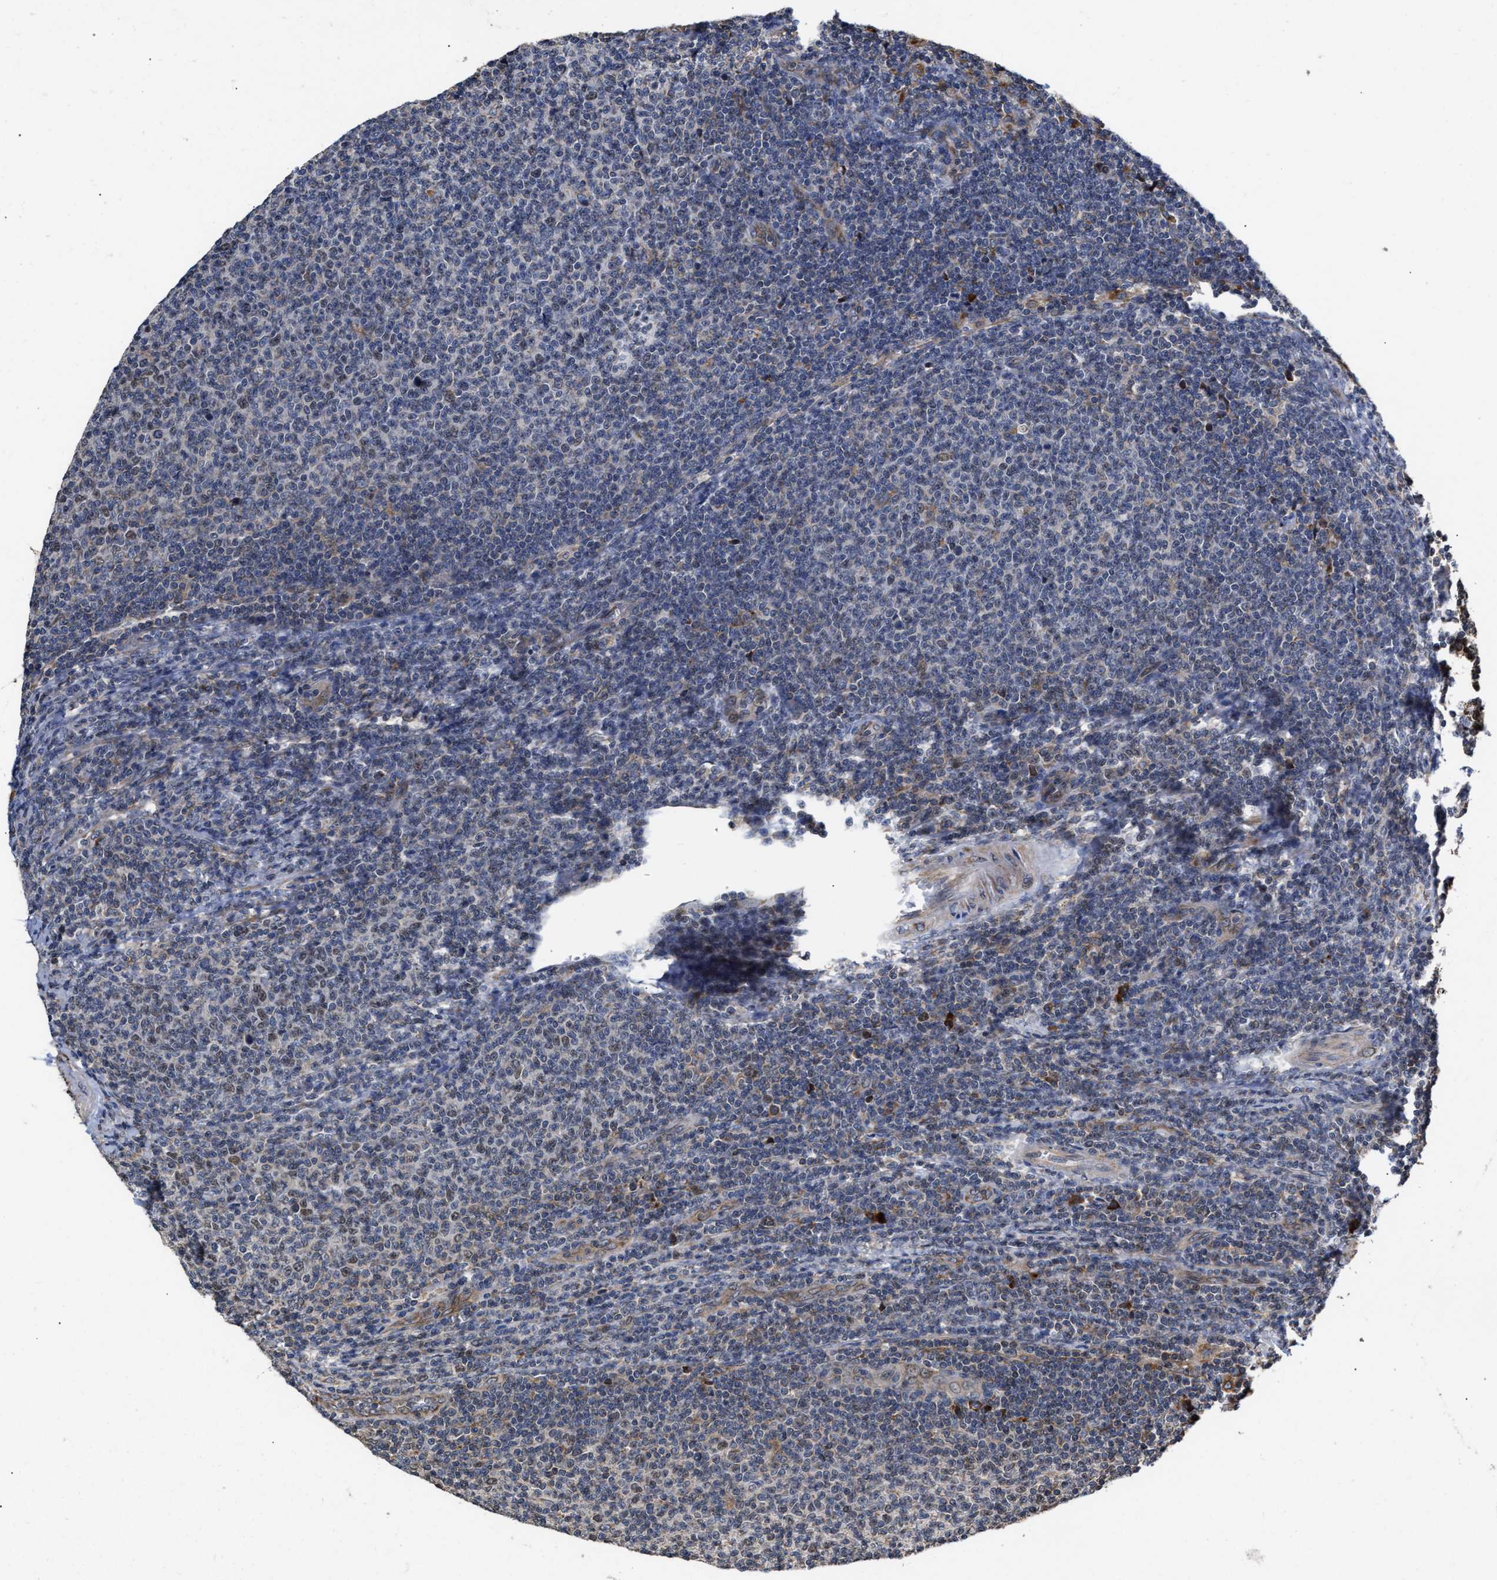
{"staining": {"intensity": "moderate", "quantity": "<25%", "location": "cytoplasmic/membranous,nuclear"}, "tissue": "lymphoma", "cell_type": "Tumor cells", "image_type": "cancer", "snomed": [{"axis": "morphology", "description": "Malignant lymphoma, non-Hodgkin's type, Low grade"}, {"axis": "topography", "description": "Lymph node"}], "caption": "A high-resolution micrograph shows immunohistochemistry staining of malignant lymphoma, non-Hodgkin's type (low-grade), which reveals moderate cytoplasmic/membranous and nuclear positivity in about <25% of tumor cells. (DAB (3,3'-diaminobenzidine) IHC with brightfield microscopy, high magnification).", "gene": "GOSR1", "patient": {"sex": "male", "age": 66}}